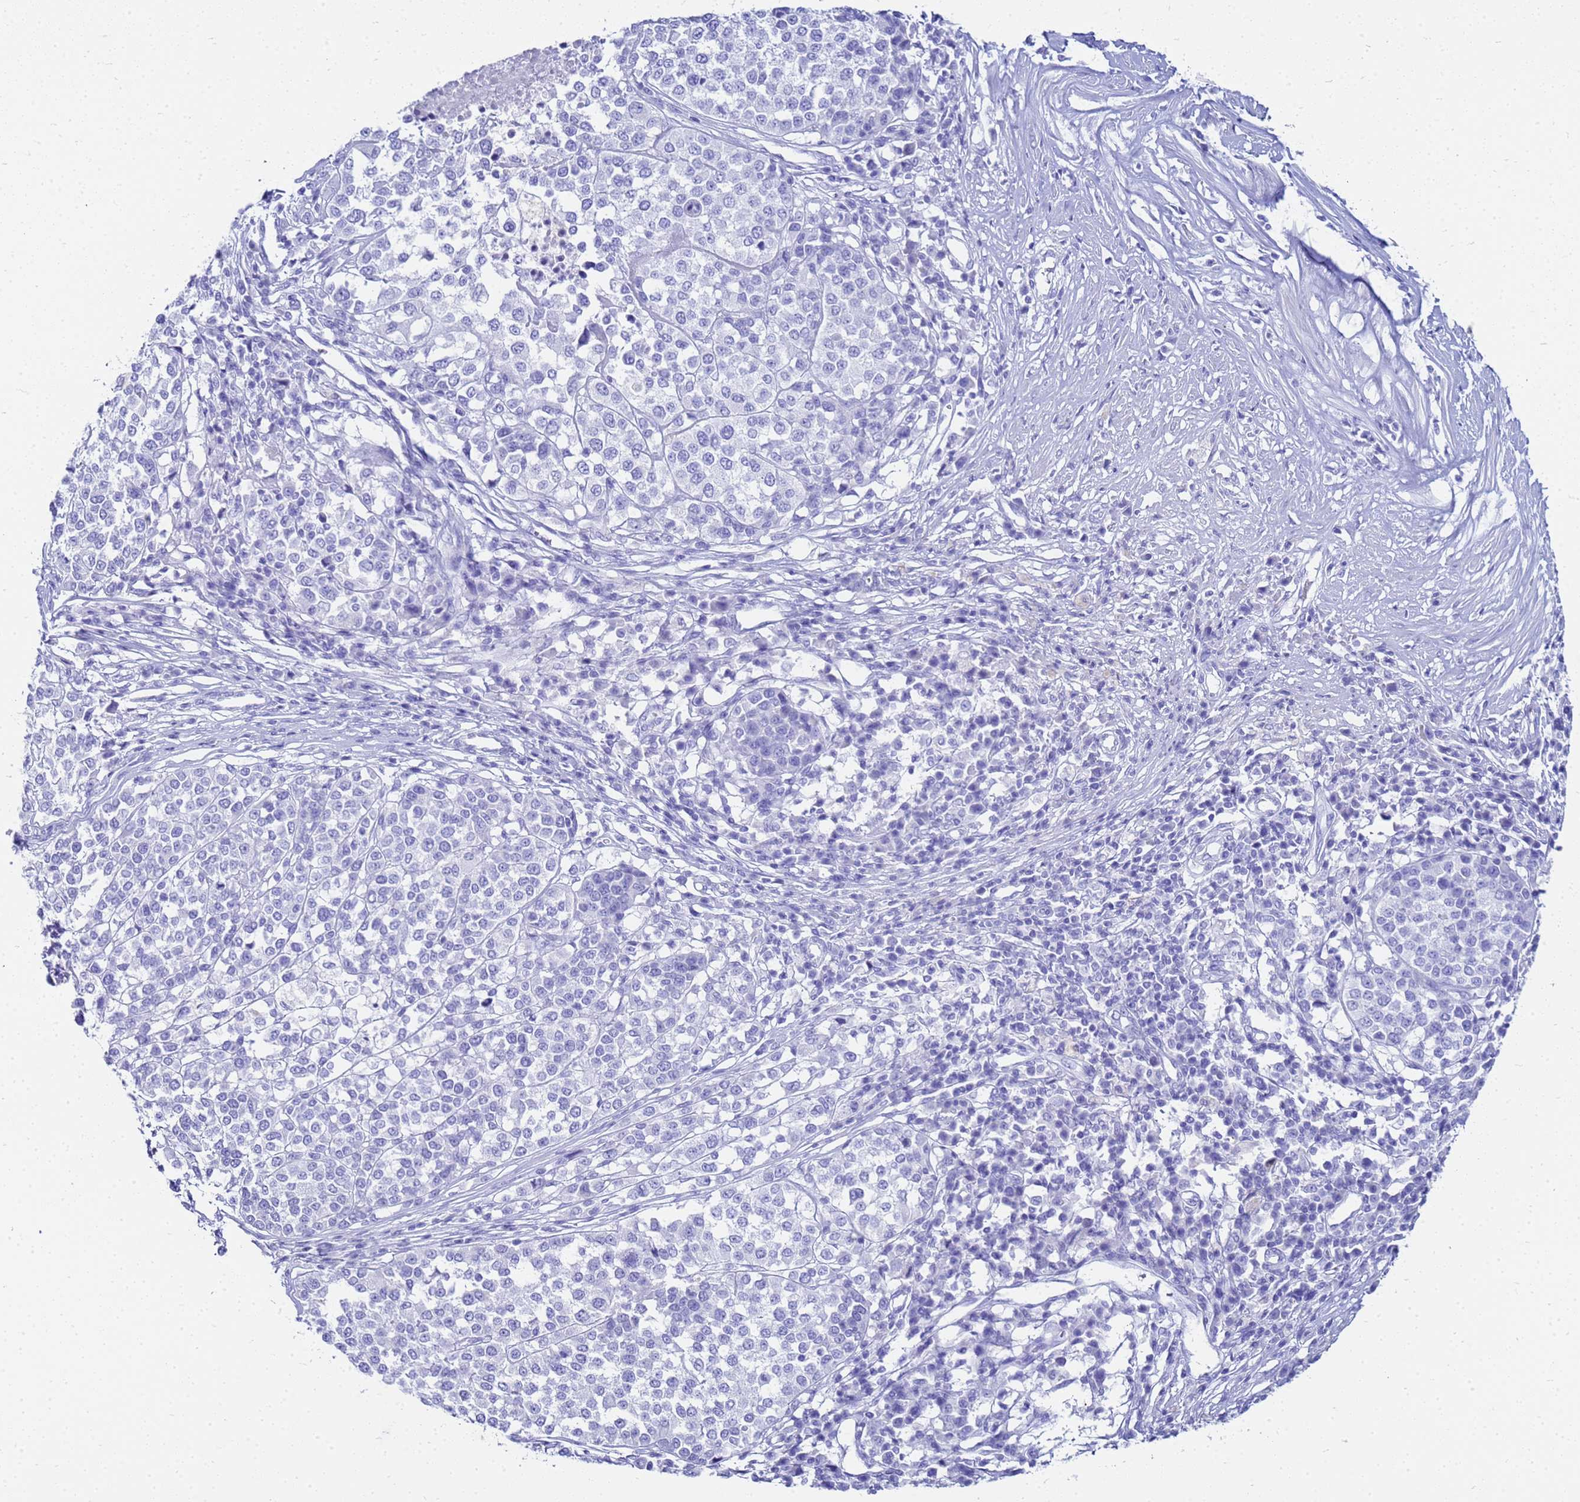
{"staining": {"intensity": "negative", "quantity": "none", "location": "none"}, "tissue": "melanoma", "cell_type": "Tumor cells", "image_type": "cancer", "snomed": [{"axis": "morphology", "description": "Malignant melanoma, Metastatic site"}, {"axis": "topography", "description": "Lymph node"}], "caption": "Malignant melanoma (metastatic site) was stained to show a protein in brown. There is no significant staining in tumor cells.", "gene": "CKB", "patient": {"sex": "male", "age": 44}}